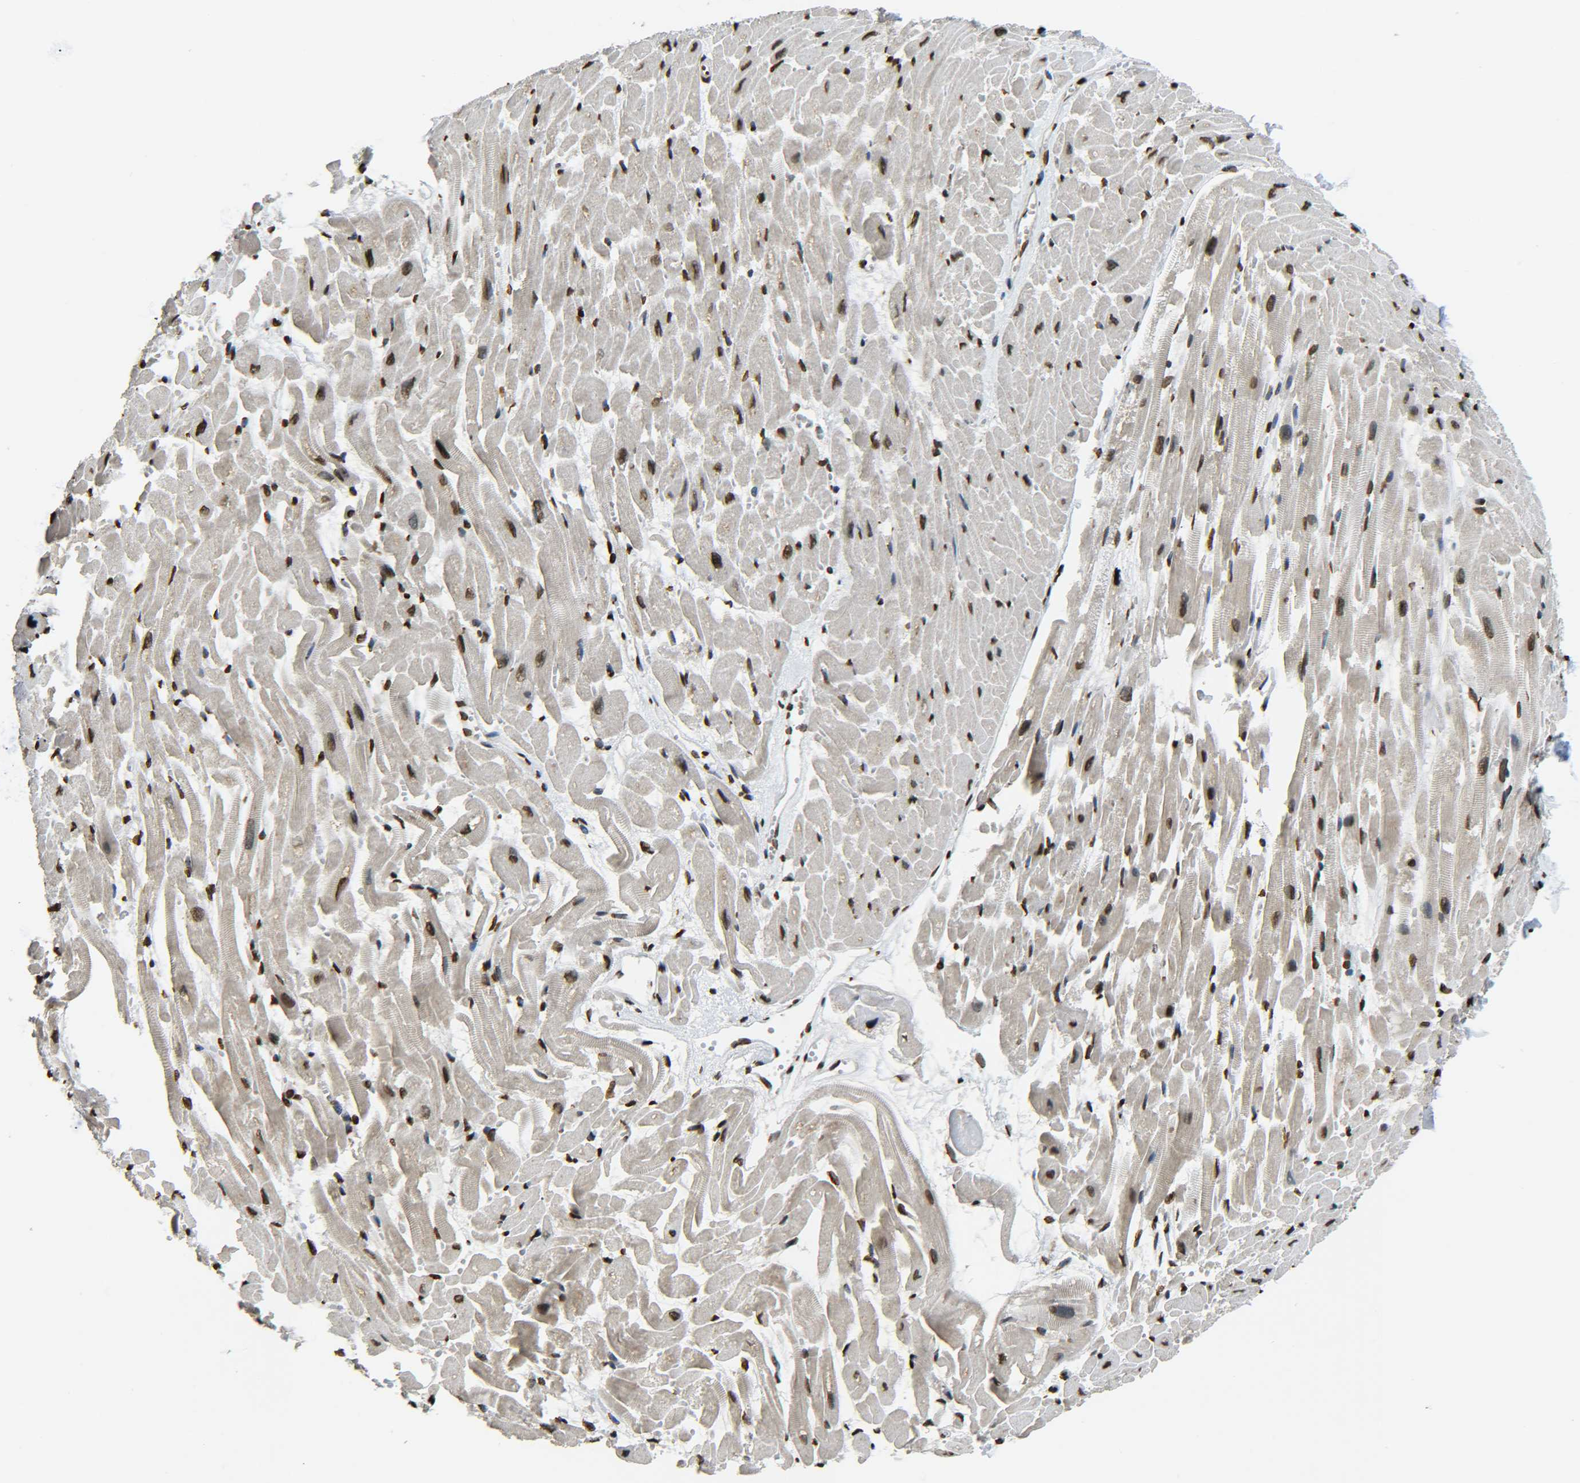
{"staining": {"intensity": "strong", "quantity": ">75%", "location": "nuclear"}, "tissue": "heart muscle", "cell_type": "Cardiomyocytes", "image_type": "normal", "snomed": [{"axis": "morphology", "description": "Normal tissue, NOS"}, {"axis": "topography", "description": "Heart"}], "caption": "Immunohistochemical staining of normal heart muscle displays strong nuclear protein positivity in approximately >75% of cardiomyocytes.", "gene": "H4C16", "patient": {"sex": "female", "age": 19}}